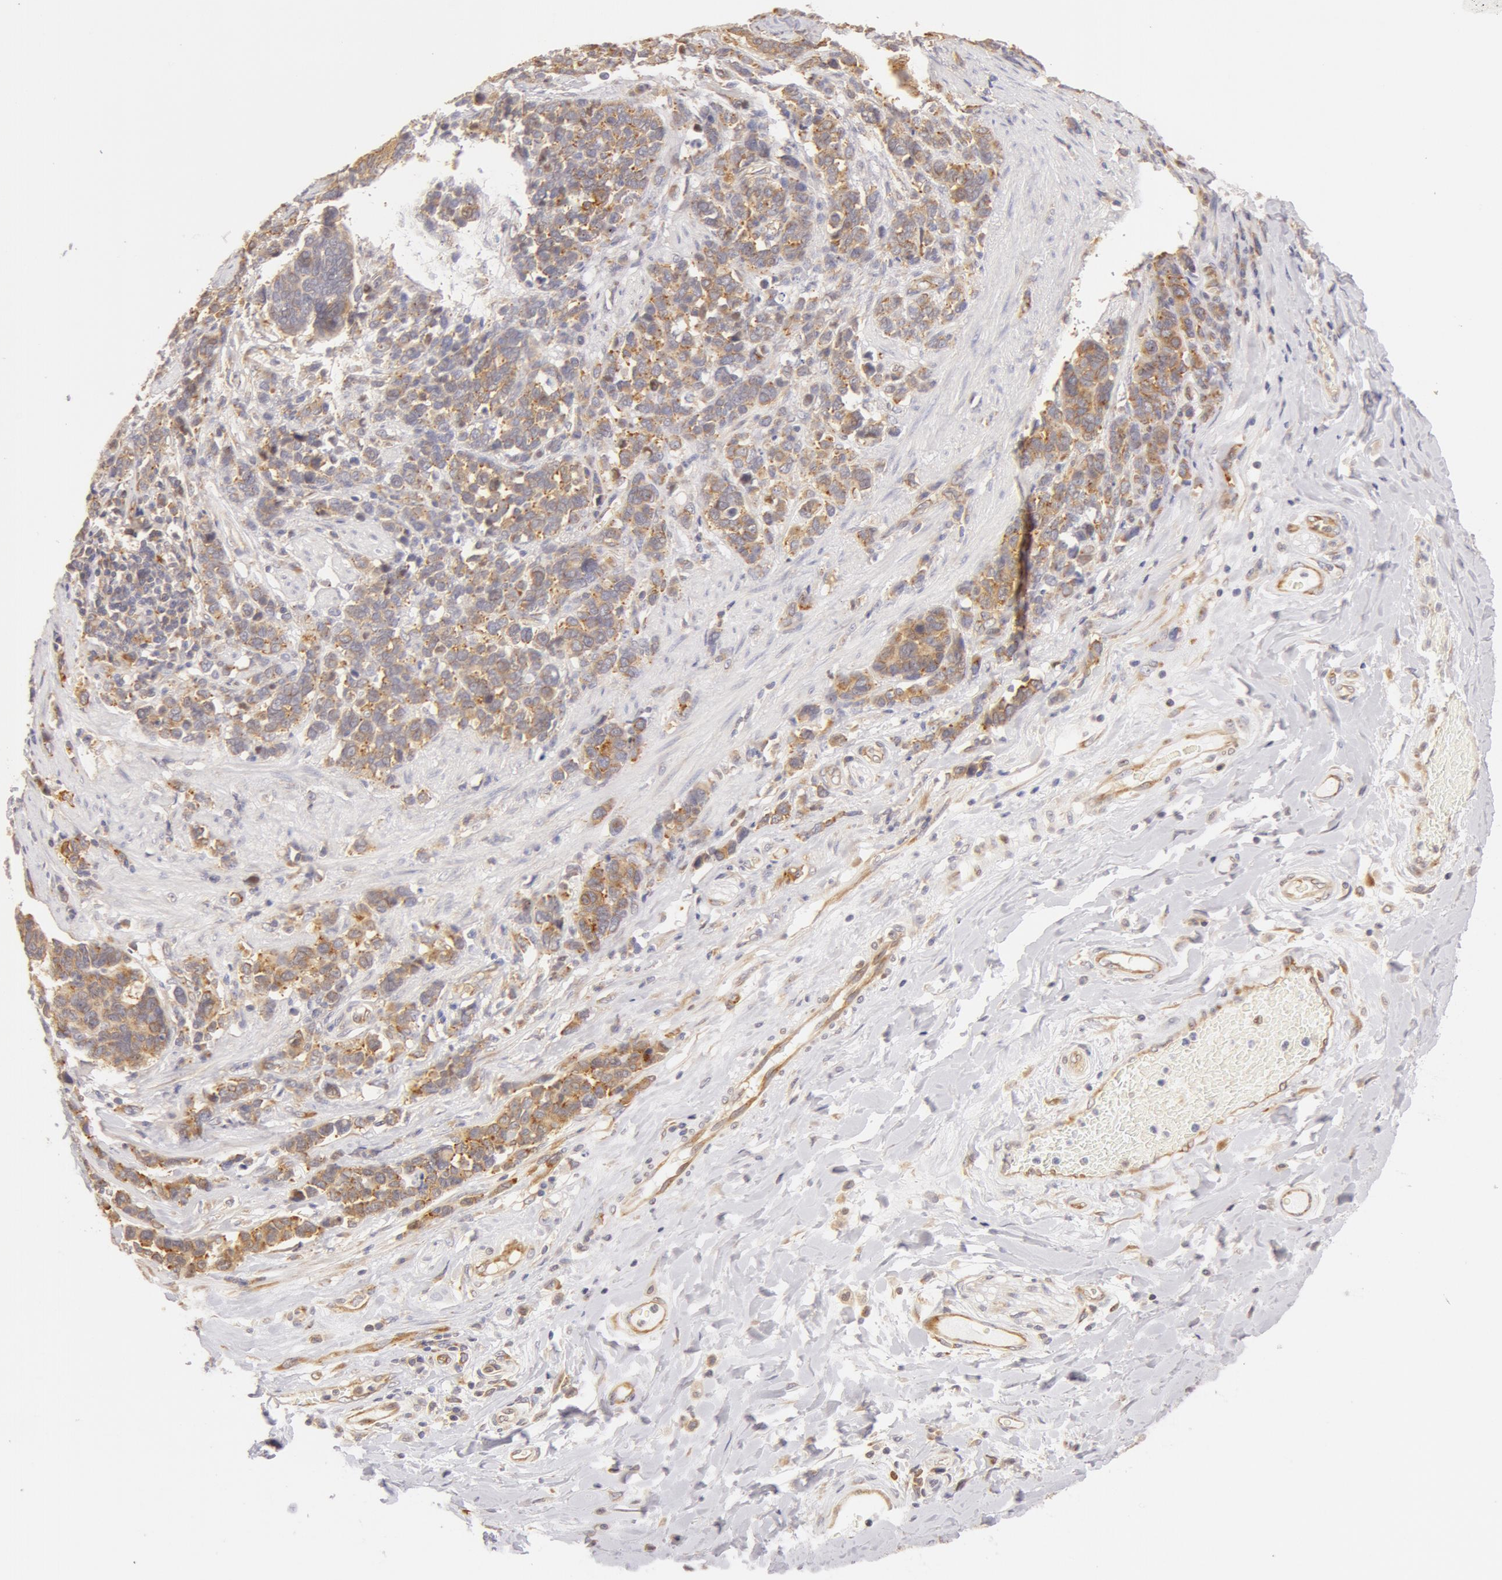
{"staining": {"intensity": "weak", "quantity": "<25%", "location": "cytoplasmic/membranous"}, "tissue": "stomach cancer", "cell_type": "Tumor cells", "image_type": "cancer", "snomed": [{"axis": "morphology", "description": "Adenocarcinoma, NOS"}, {"axis": "topography", "description": "Stomach, upper"}], "caption": "This histopathology image is of stomach adenocarcinoma stained with IHC to label a protein in brown with the nuclei are counter-stained blue. There is no staining in tumor cells. Nuclei are stained in blue.", "gene": "DDX3Y", "patient": {"sex": "male", "age": 71}}